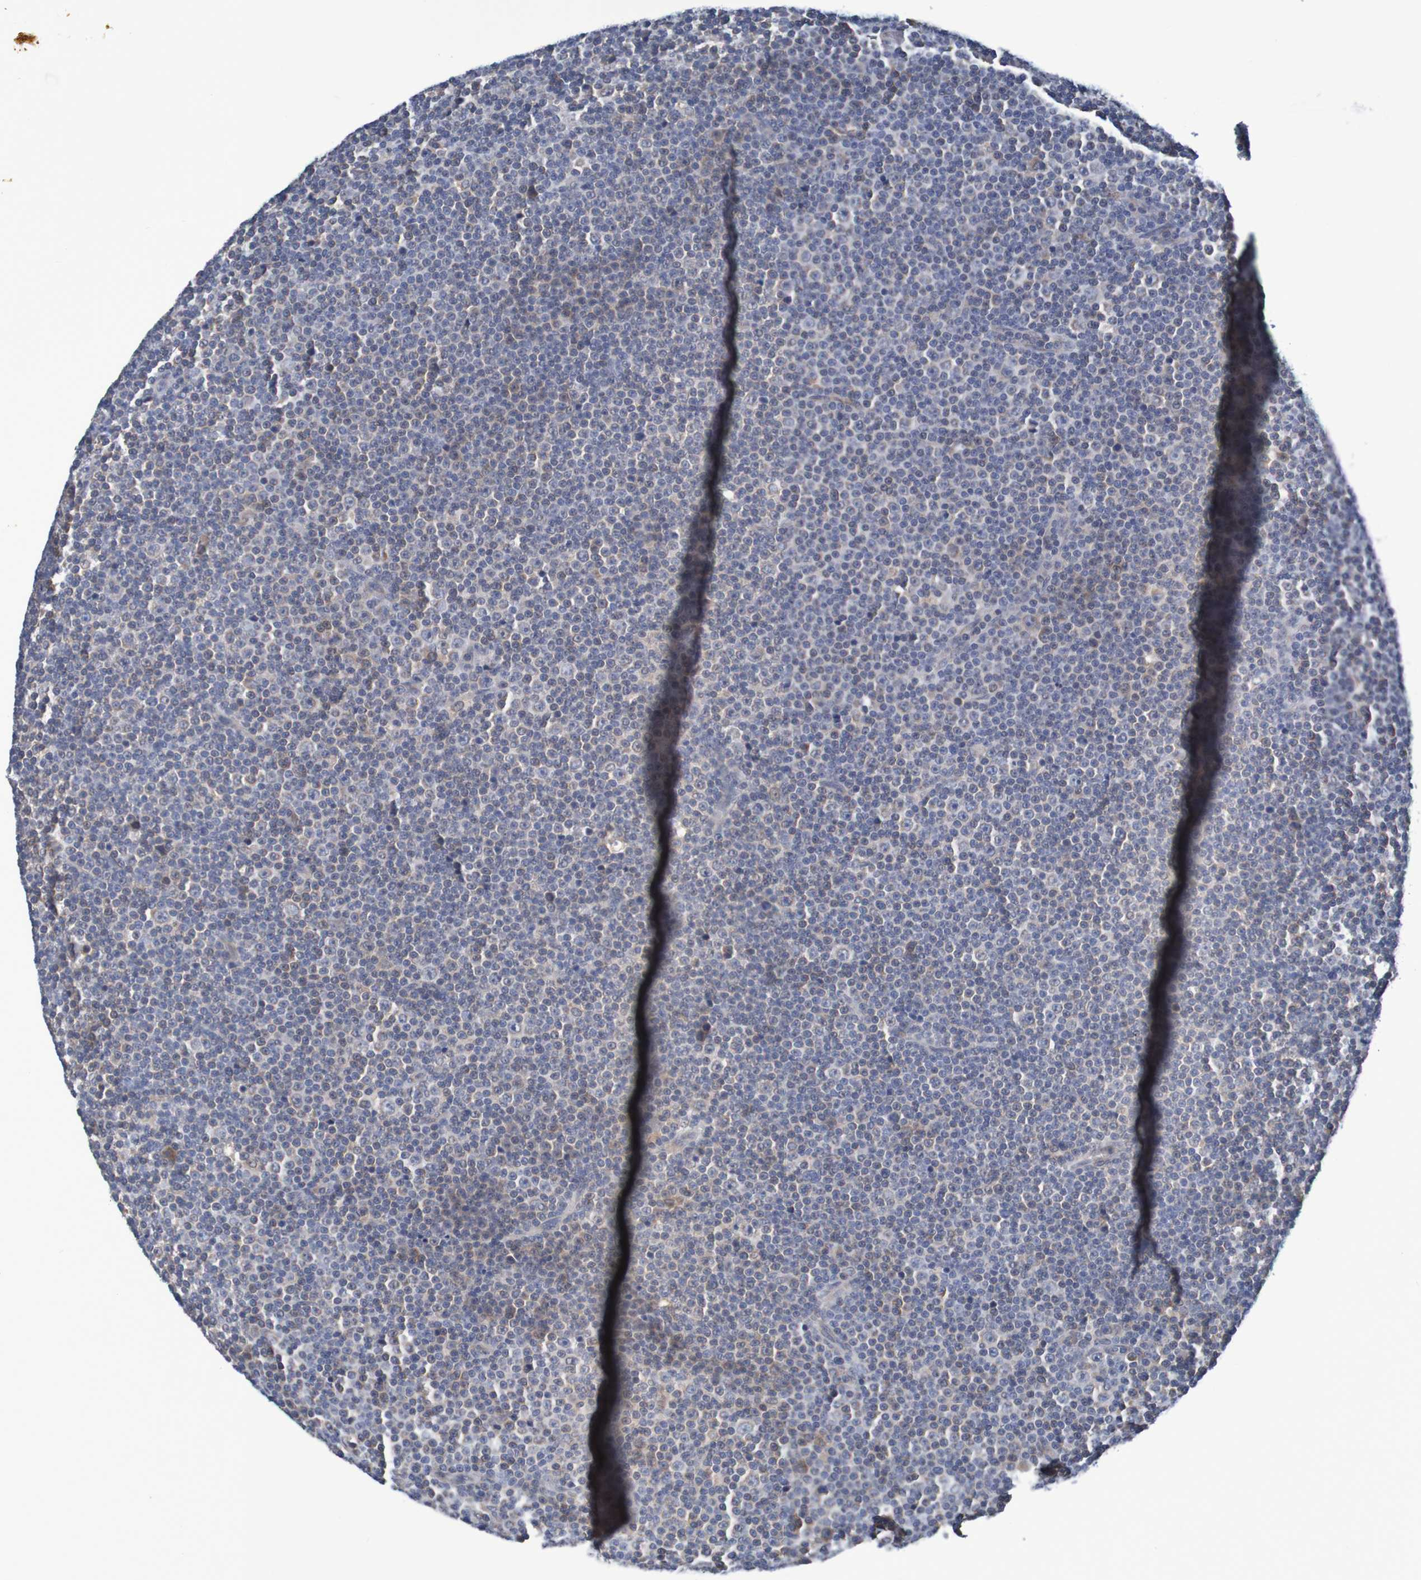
{"staining": {"intensity": "weak", "quantity": "<25%", "location": "cytoplasmic/membranous,nuclear"}, "tissue": "lymphoma", "cell_type": "Tumor cells", "image_type": "cancer", "snomed": [{"axis": "morphology", "description": "Malignant lymphoma, non-Hodgkin's type, Low grade"}, {"axis": "topography", "description": "Lymph node"}], "caption": "DAB immunohistochemical staining of human lymphoma demonstrates no significant positivity in tumor cells. (DAB (3,3'-diaminobenzidine) immunohistochemistry (IHC) visualized using brightfield microscopy, high magnification).", "gene": "CLDN18", "patient": {"sex": "female", "age": 67}}